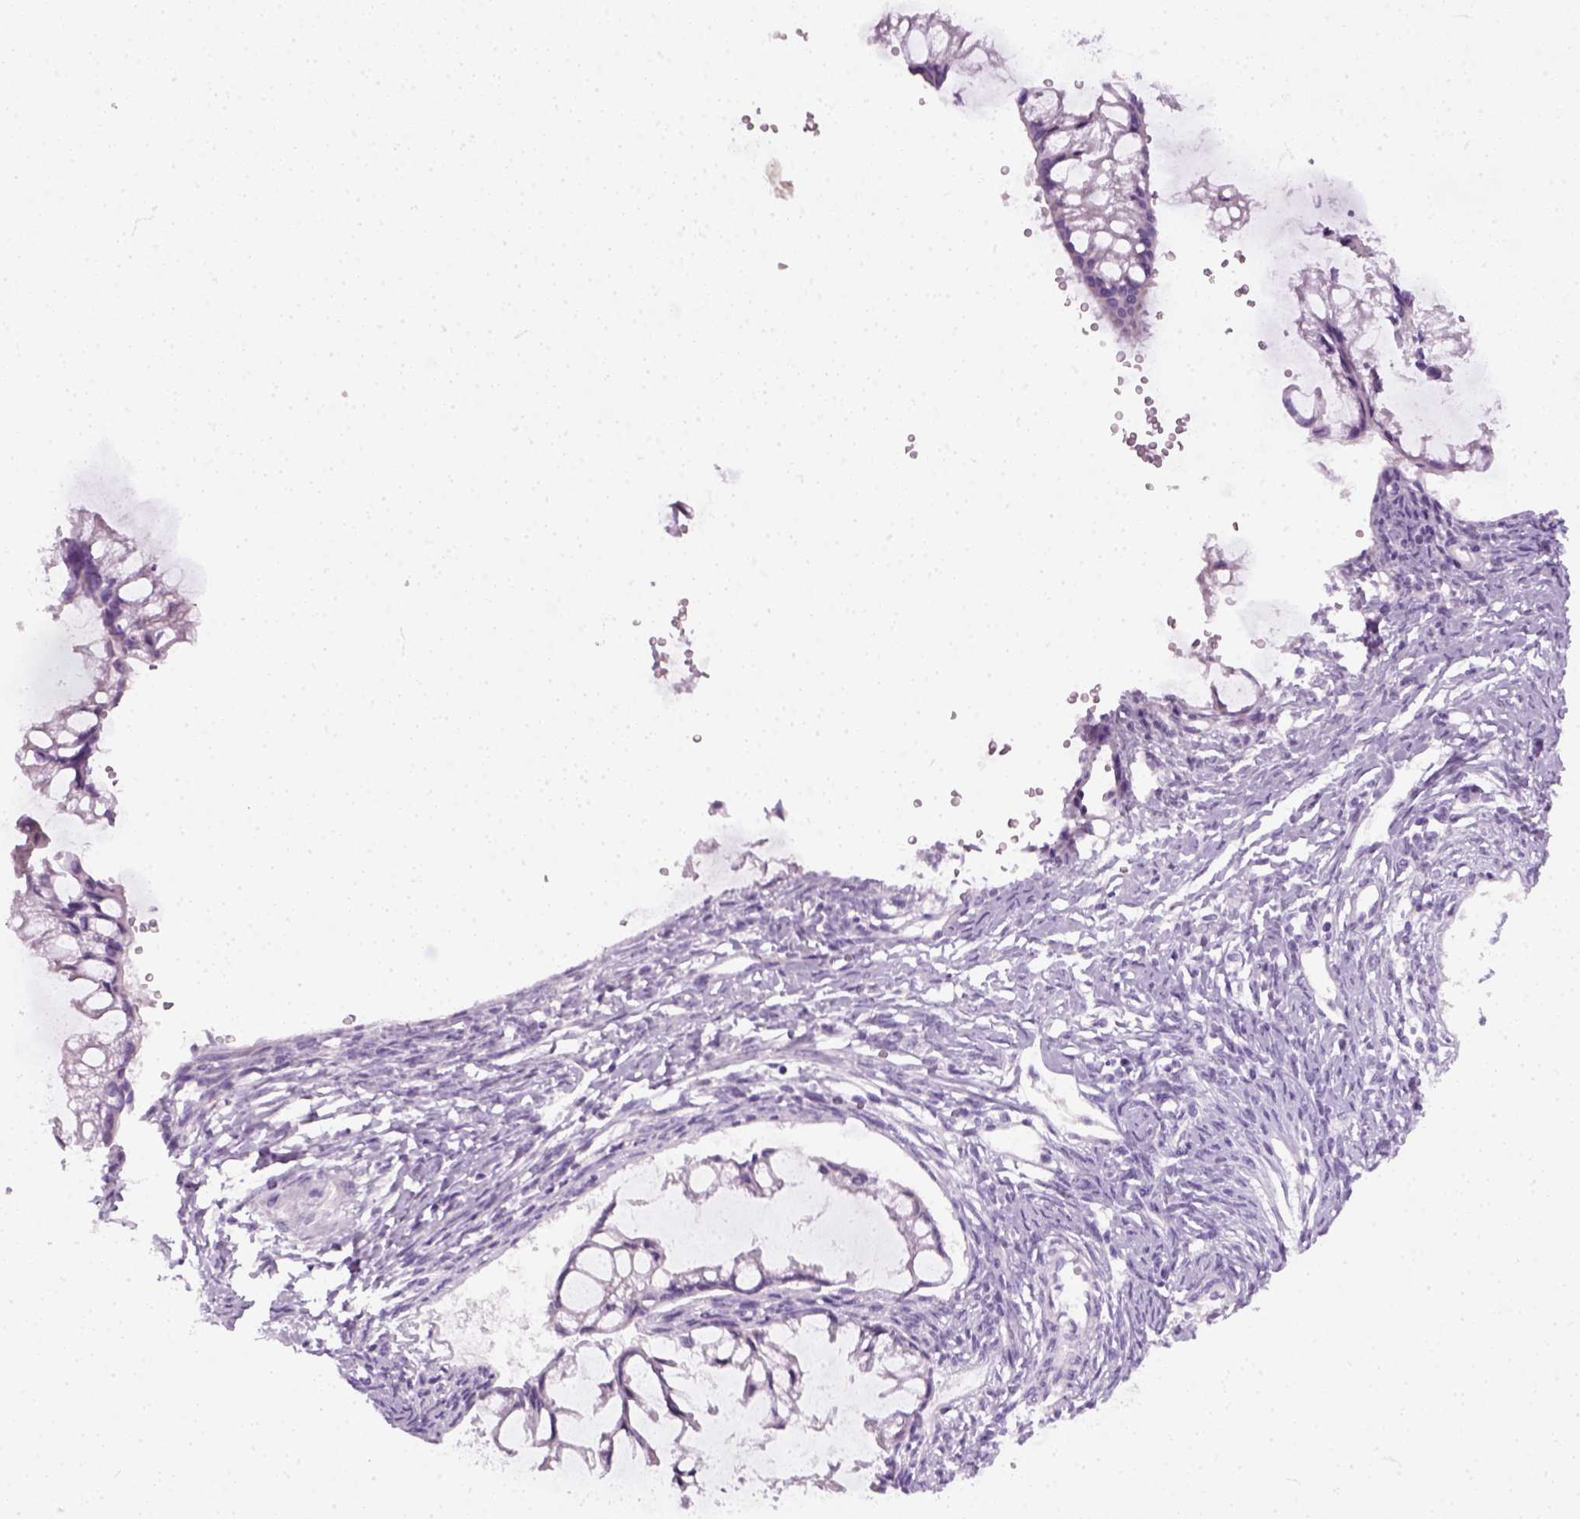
{"staining": {"intensity": "negative", "quantity": "none", "location": "none"}, "tissue": "ovarian cancer", "cell_type": "Tumor cells", "image_type": "cancer", "snomed": [{"axis": "morphology", "description": "Cystadenocarcinoma, mucinous, NOS"}, {"axis": "topography", "description": "Ovary"}], "caption": "This is an immunohistochemistry (IHC) histopathology image of human ovarian cancer (mucinous cystadenocarcinoma). There is no staining in tumor cells.", "gene": "SLC12A5", "patient": {"sex": "female", "age": 73}}